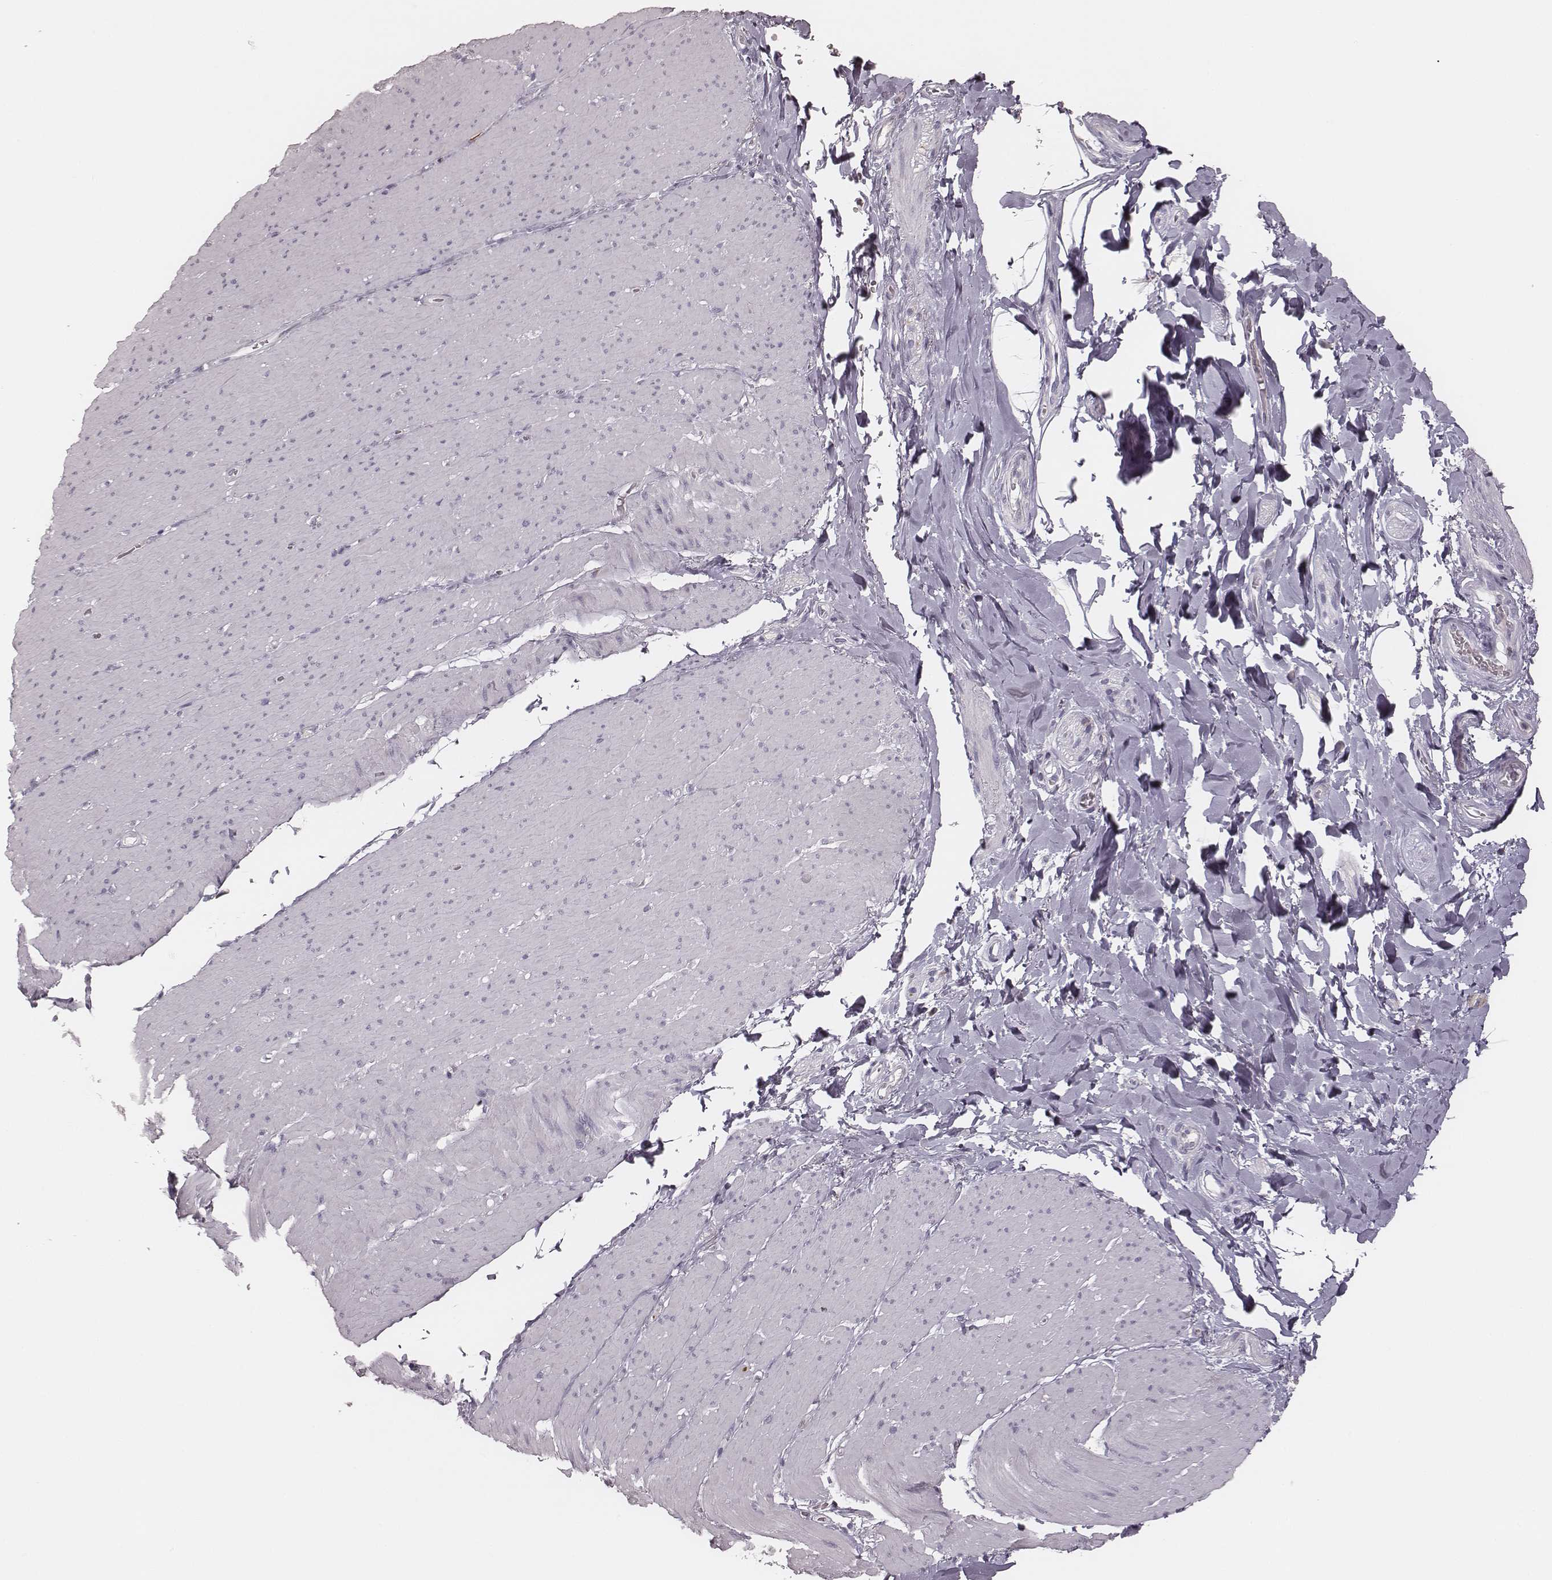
{"staining": {"intensity": "negative", "quantity": "none", "location": "none"}, "tissue": "smooth muscle", "cell_type": "Smooth muscle cells", "image_type": "normal", "snomed": [{"axis": "morphology", "description": "Normal tissue, NOS"}, {"axis": "topography", "description": "Smooth muscle"}, {"axis": "topography", "description": "Rectum"}], "caption": "There is no significant positivity in smooth muscle cells of smooth muscle. (DAB immunohistochemistry, high magnification).", "gene": "MSX1", "patient": {"sex": "male", "age": 53}}